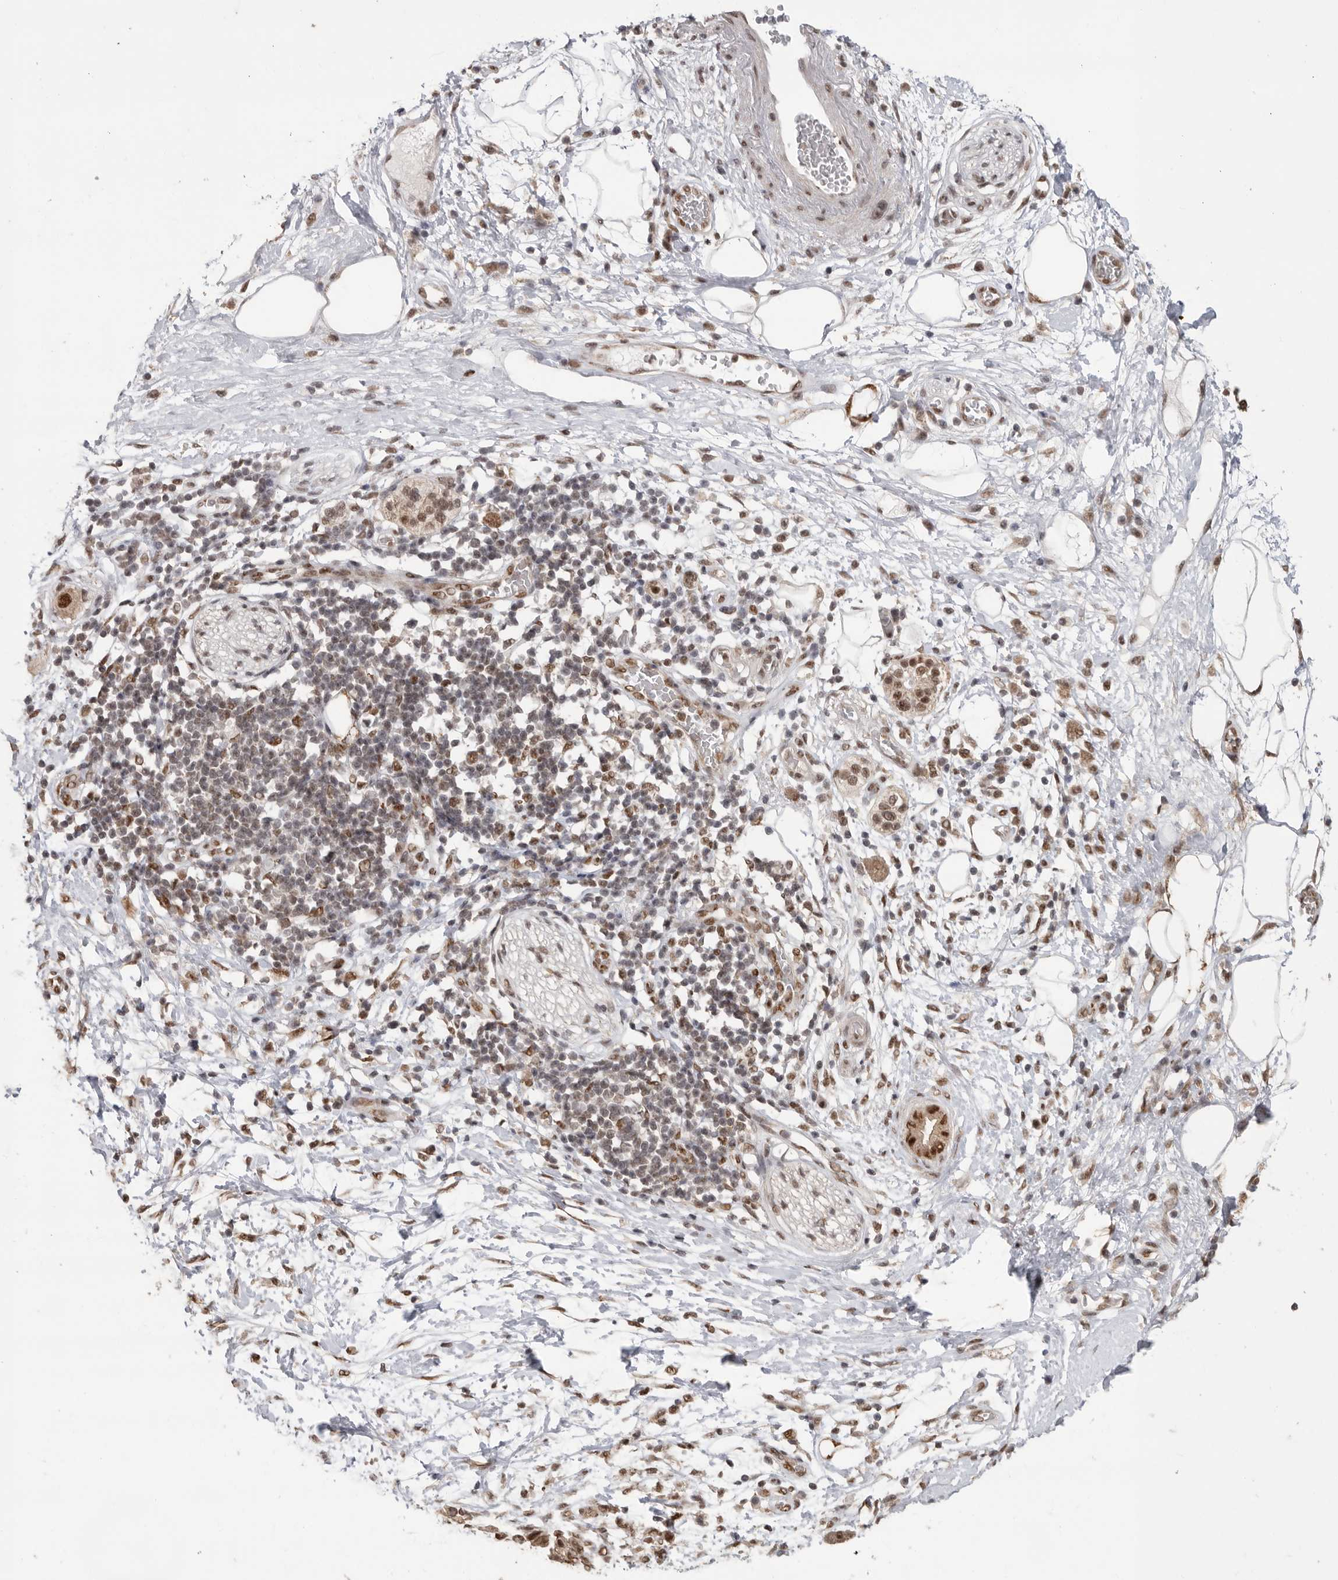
{"staining": {"intensity": "strong", "quantity": ">75%", "location": "nuclear"}, "tissue": "adipose tissue", "cell_type": "Adipocytes", "image_type": "normal", "snomed": [{"axis": "morphology", "description": "Normal tissue, NOS"}, {"axis": "morphology", "description": "Adenocarcinoma, NOS"}, {"axis": "topography", "description": "Duodenum"}, {"axis": "topography", "description": "Peripheral nerve tissue"}], "caption": "Adipocytes show high levels of strong nuclear expression in approximately >75% of cells in normal human adipose tissue. The protein of interest is shown in brown color, while the nuclei are stained blue.", "gene": "PPP1R10", "patient": {"sex": "female", "age": 60}}